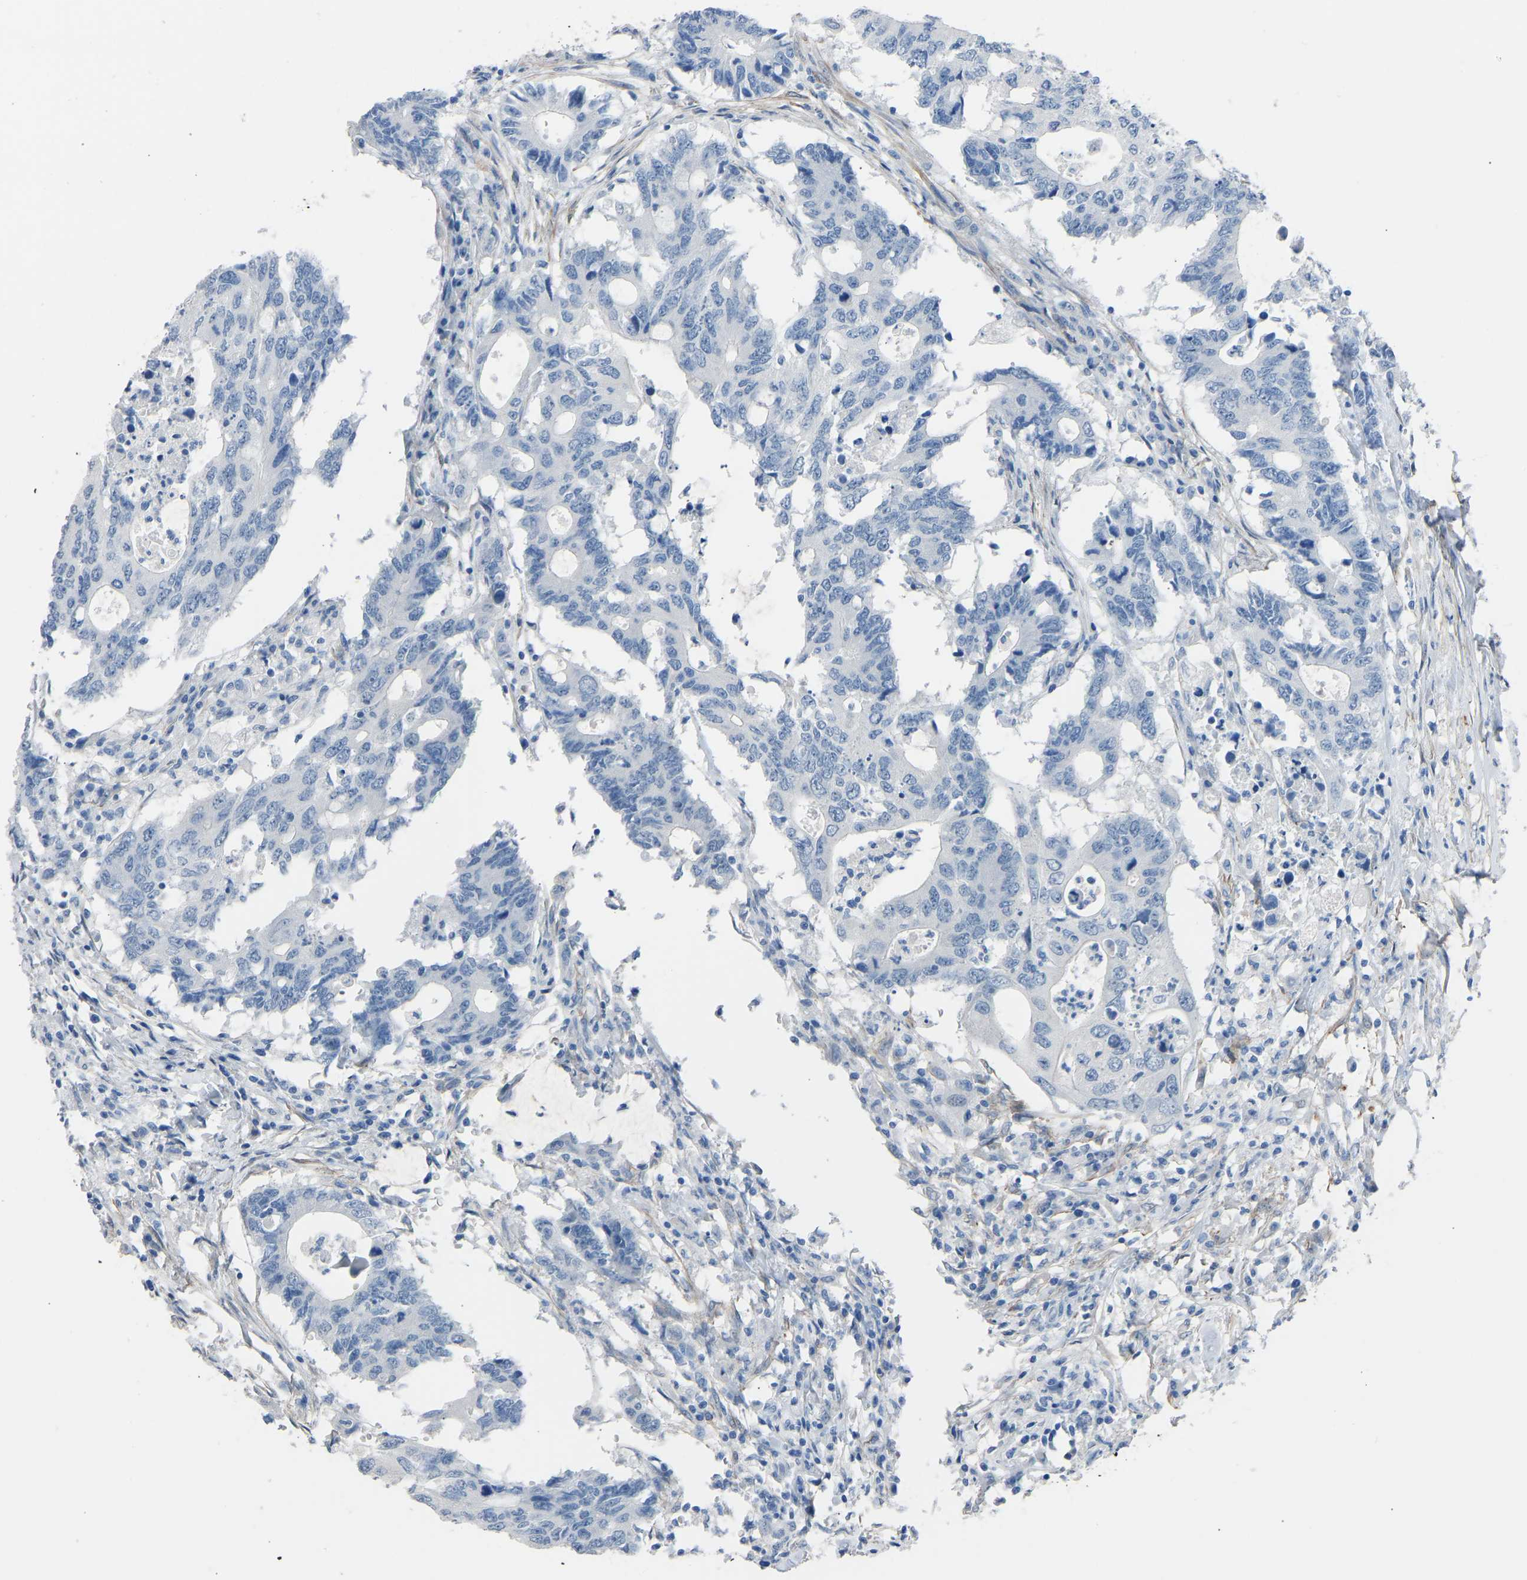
{"staining": {"intensity": "negative", "quantity": "none", "location": "none"}, "tissue": "colorectal cancer", "cell_type": "Tumor cells", "image_type": "cancer", "snomed": [{"axis": "morphology", "description": "Adenocarcinoma, NOS"}, {"axis": "topography", "description": "Colon"}], "caption": "DAB immunohistochemical staining of colorectal cancer (adenocarcinoma) demonstrates no significant positivity in tumor cells. The staining was performed using DAB to visualize the protein expression in brown, while the nuclei were stained in blue with hematoxylin (Magnification: 20x).", "gene": "MYH10", "patient": {"sex": "male", "age": 71}}